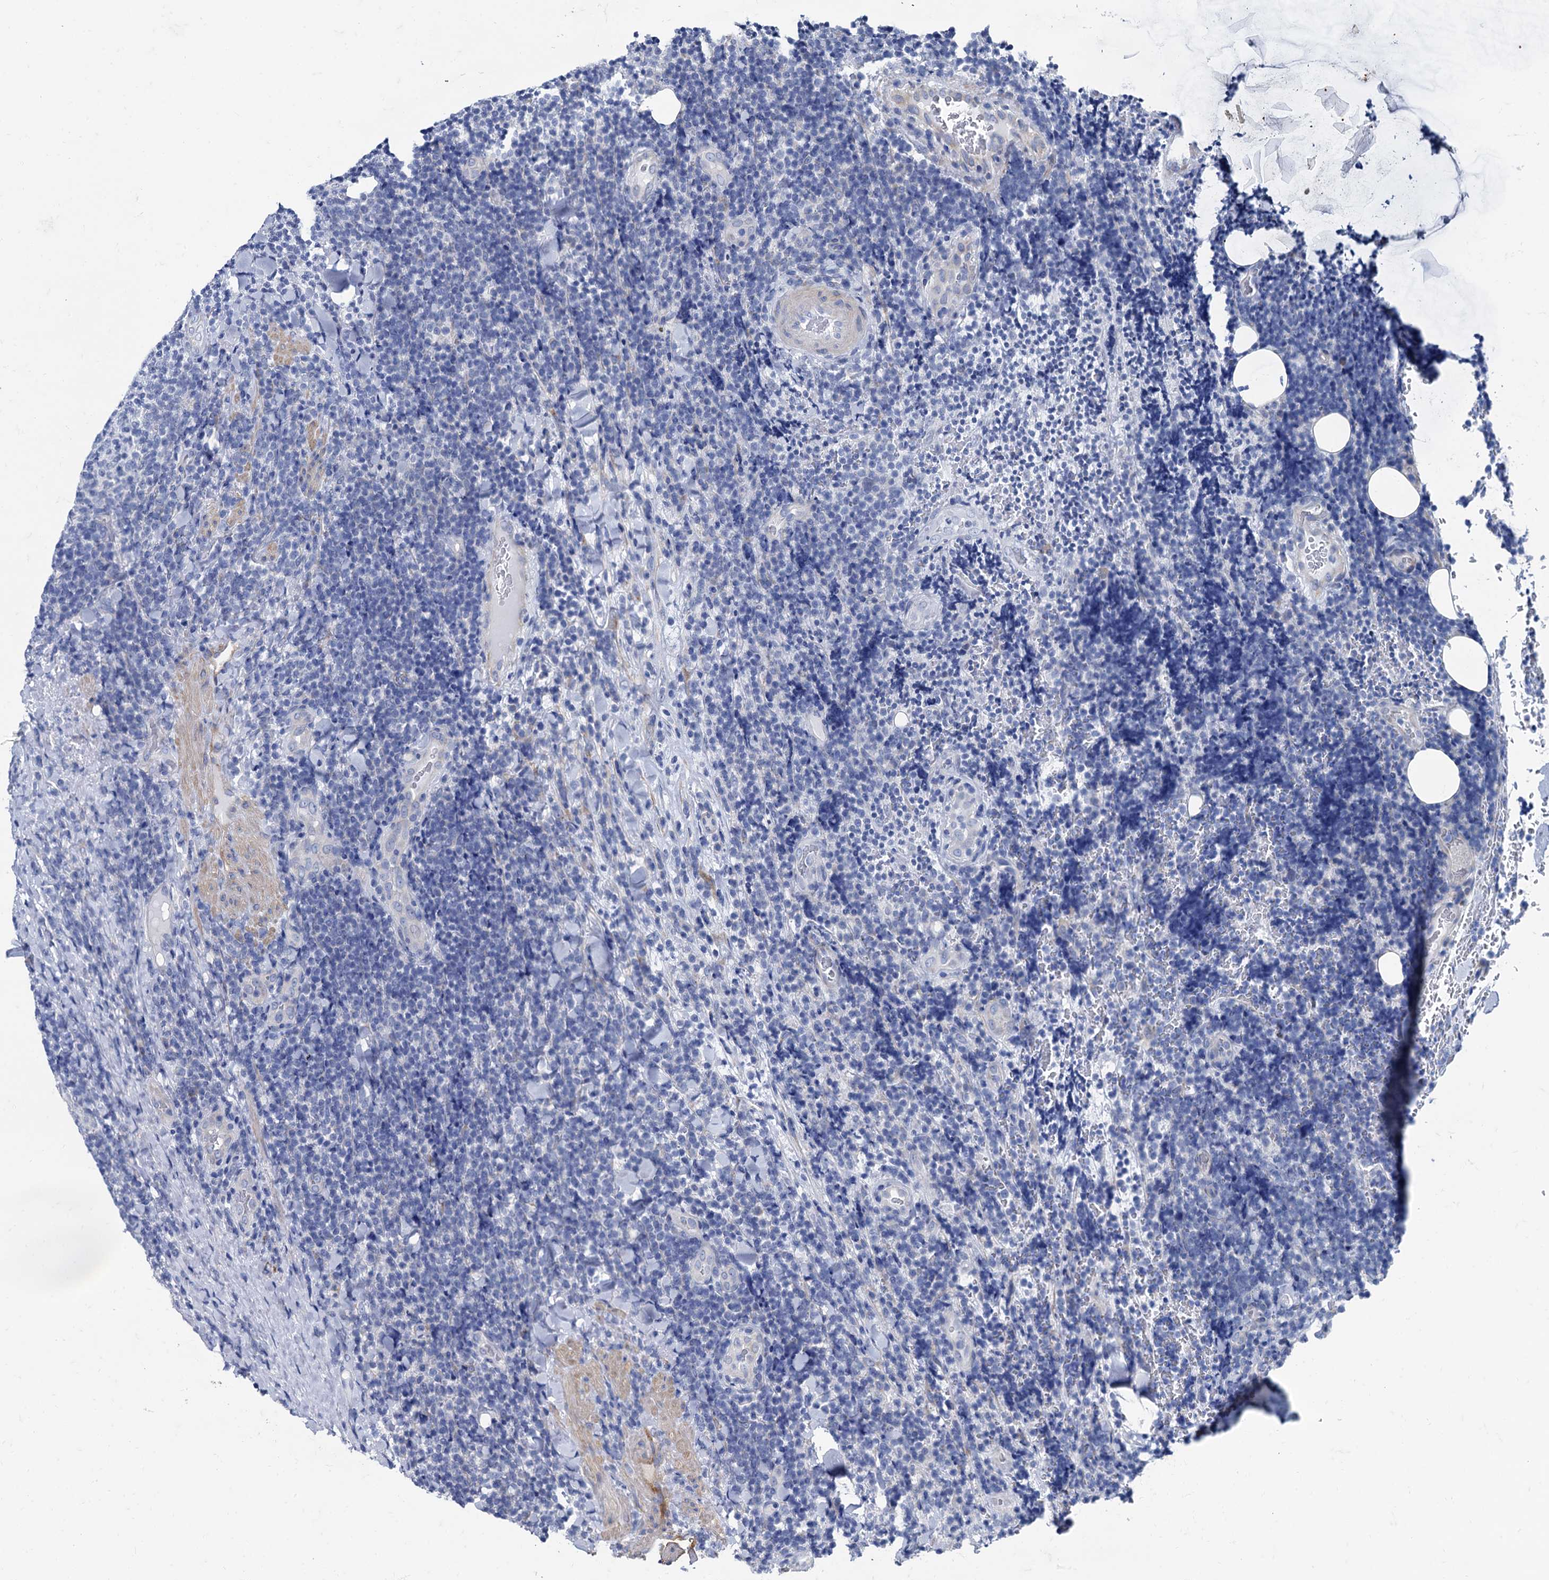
{"staining": {"intensity": "negative", "quantity": "none", "location": "none"}, "tissue": "lymphoma", "cell_type": "Tumor cells", "image_type": "cancer", "snomed": [{"axis": "morphology", "description": "Malignant lymphoma, non-Hodgkin's type, Low grade"}, {"axis": "topography", "description": "Lymph node"}], "caption": "A micrograph of human low-grade malignant lymphoma, non-Hodgkin's type is negative for staining in tumor cells.", "gene": "FOXR2", "patient": {"sex": "male", "age": 66}}